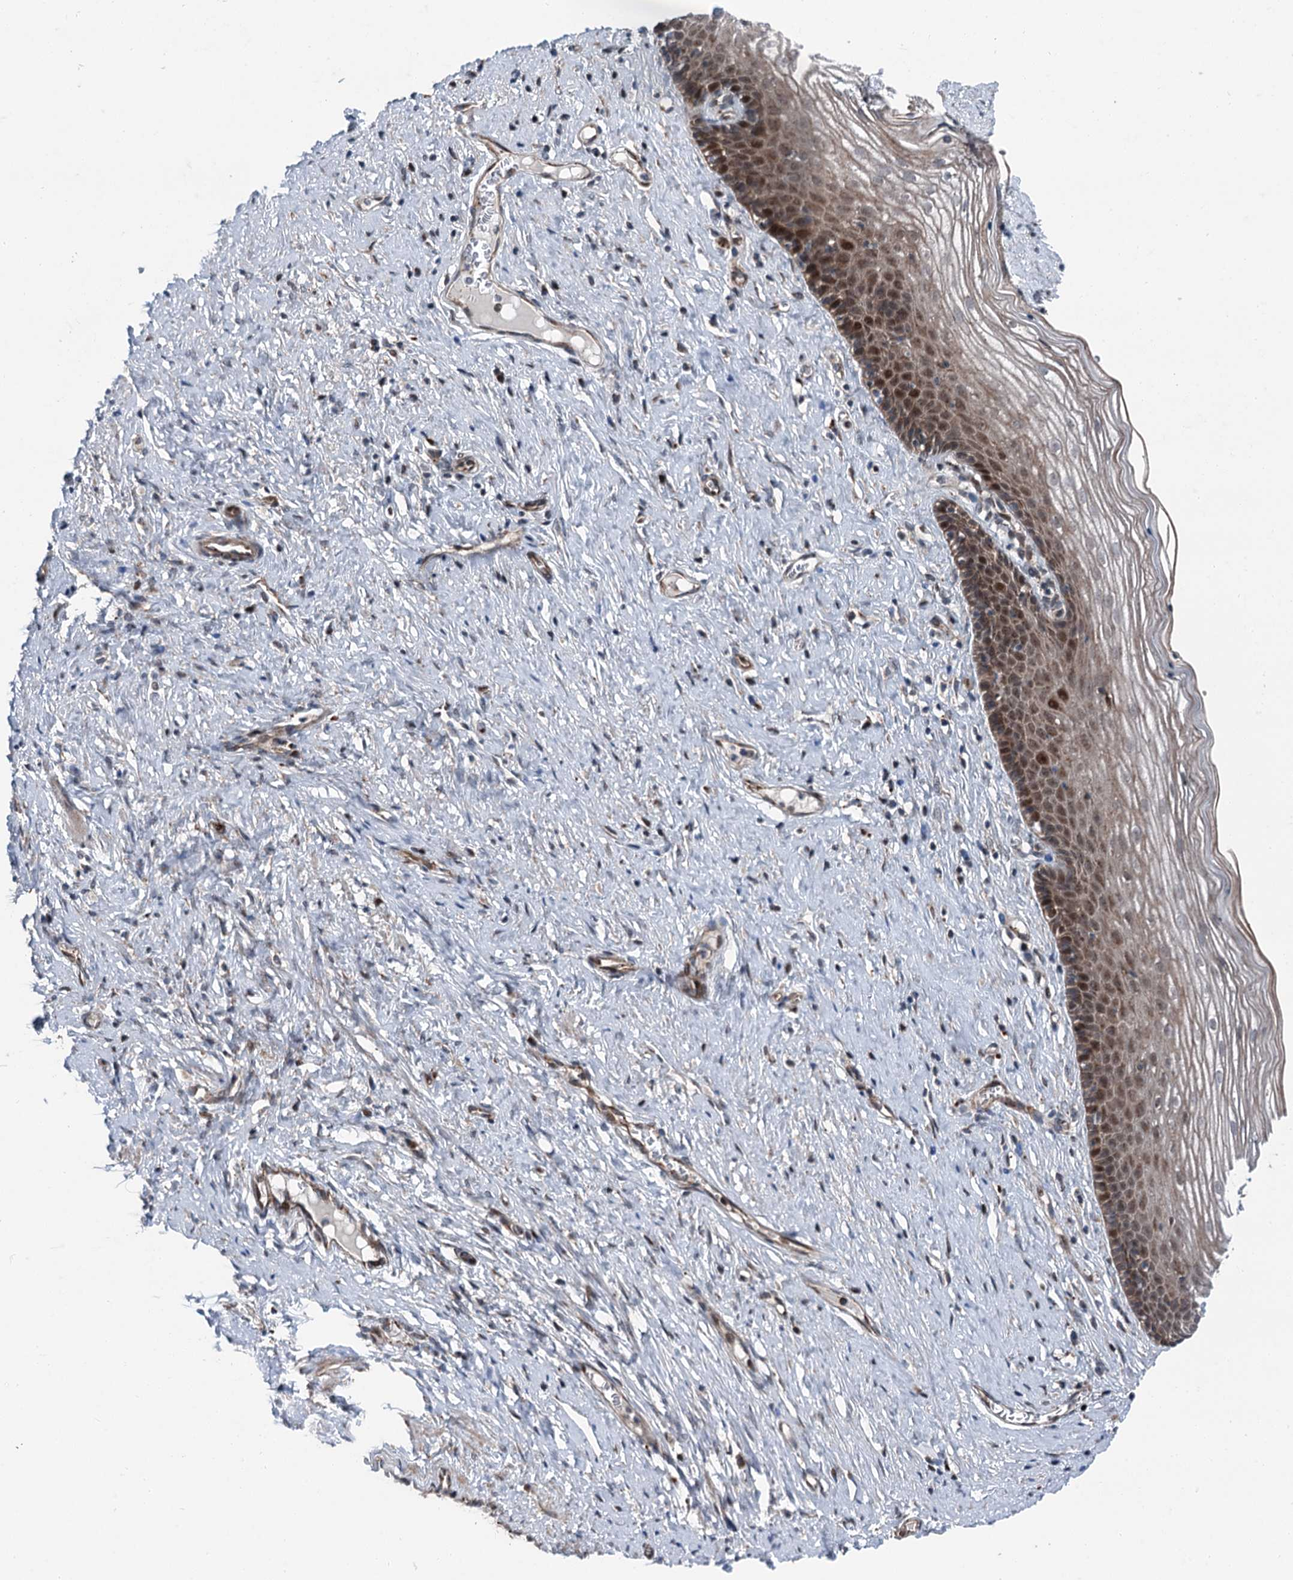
{"staining": {"intensity": "weak", "quantity": ">75%", "location": "cytoplasmic/membranous"}, "tissue": "cervix", "cell_type": "Glandular cells", "image_type": "normal", "snomed": [{"axis": "morphology", "description": "Normal tissue, NOS"}, {"axis": "topography", "description": "Cervix"}], "caption": "Weak cytoplasmic/membranous protein expression is seen in approximately >75% of glandular cells in cervix.", "gene": "POLR1D", "patient": {"sex": "female", "age": 42}}